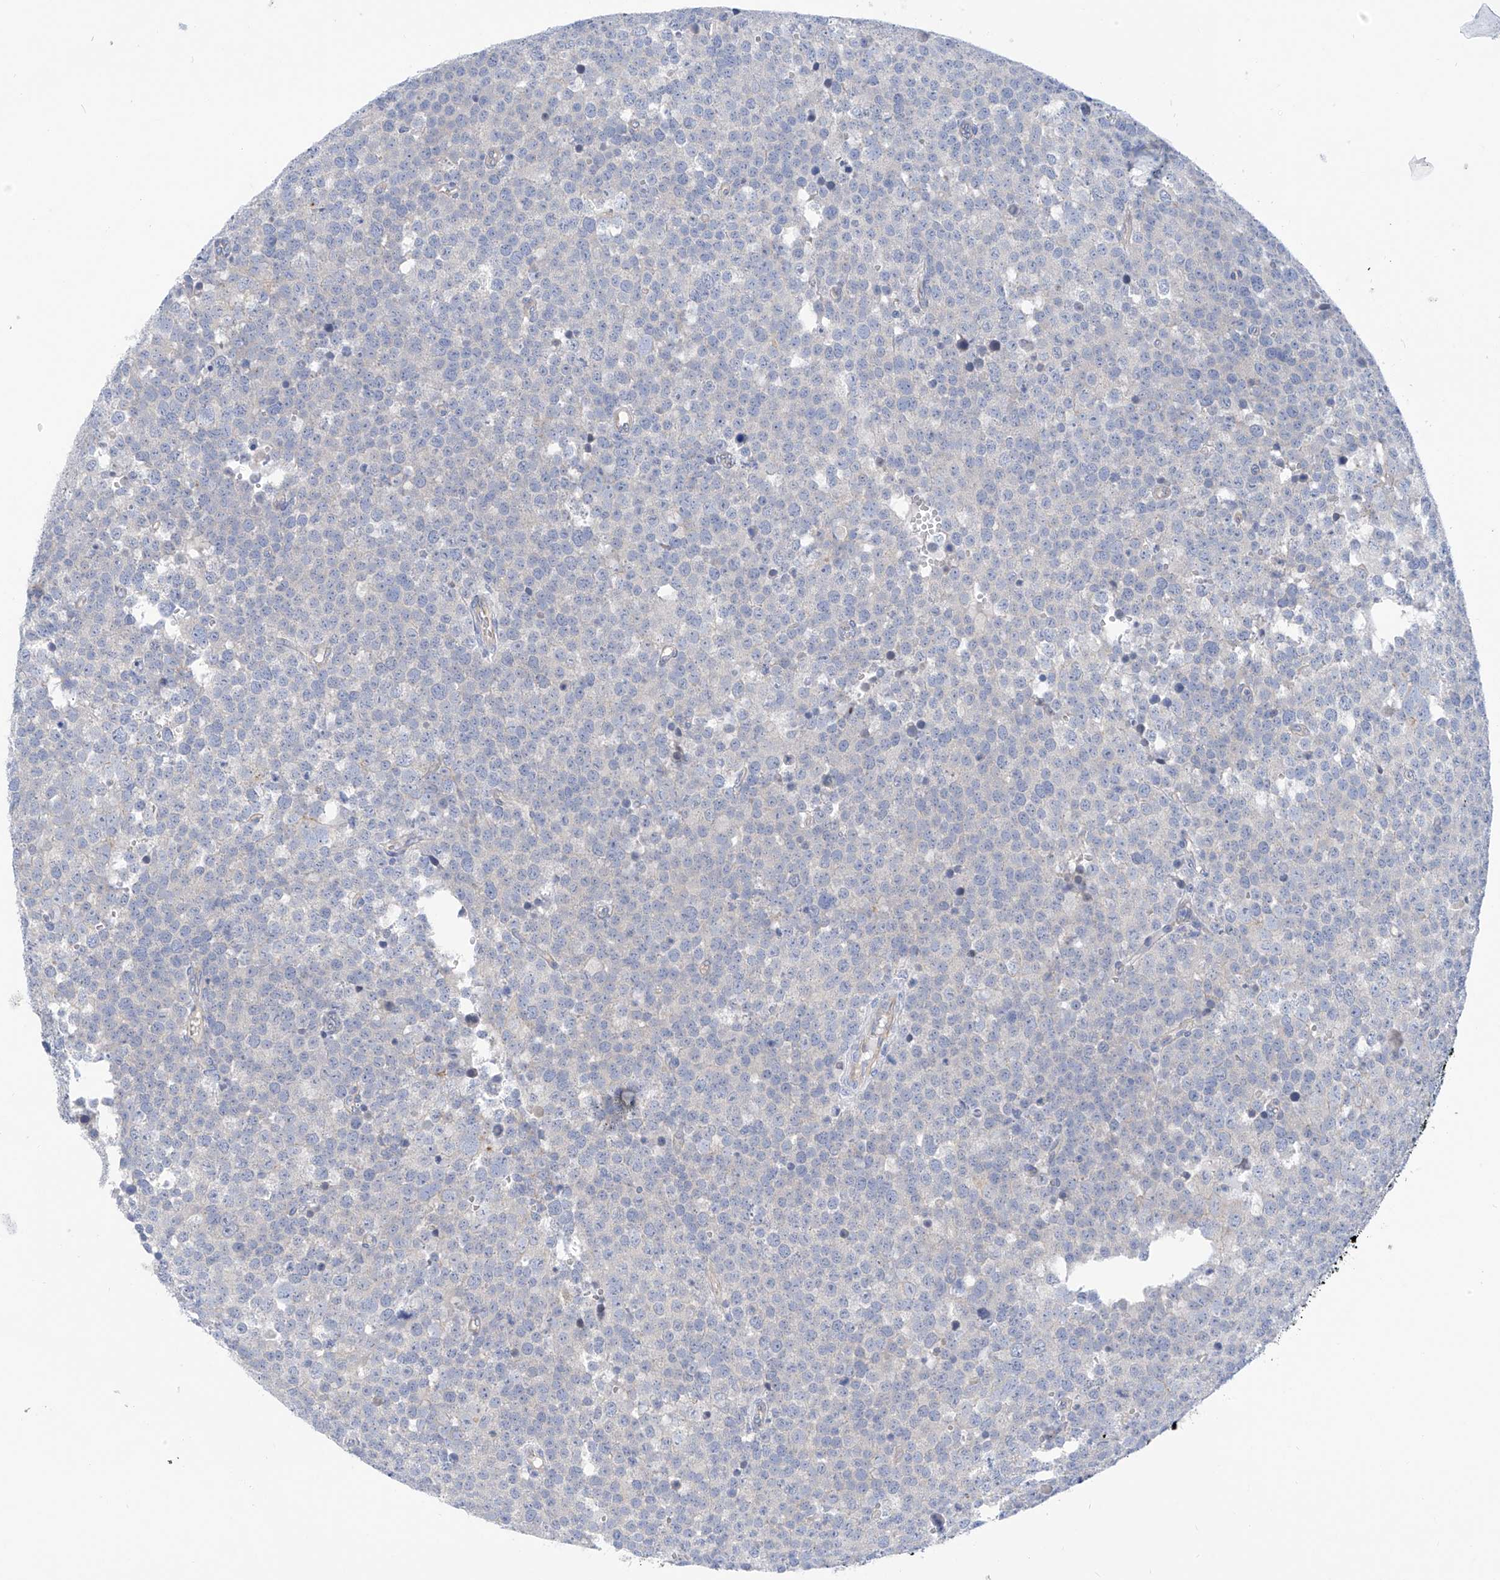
{"staining": {"intensity": "negative", "quantity": "none", "location": "none"}, "tissue": "testis cancer", "cell_type": "Tumor cells", "image_type": "cancer", "snomed": [{"axis": "morphology", "description": "Seminoma, NOS"}, {"axis": "topography", "description": "Testis"}], "caption": "This is a micrograph of IHC staining of seminoma (testis), which shows no positivity in tumor cells.", "gene": "PIK3C2B", "patient": {"sex": "male", "age": 71}}